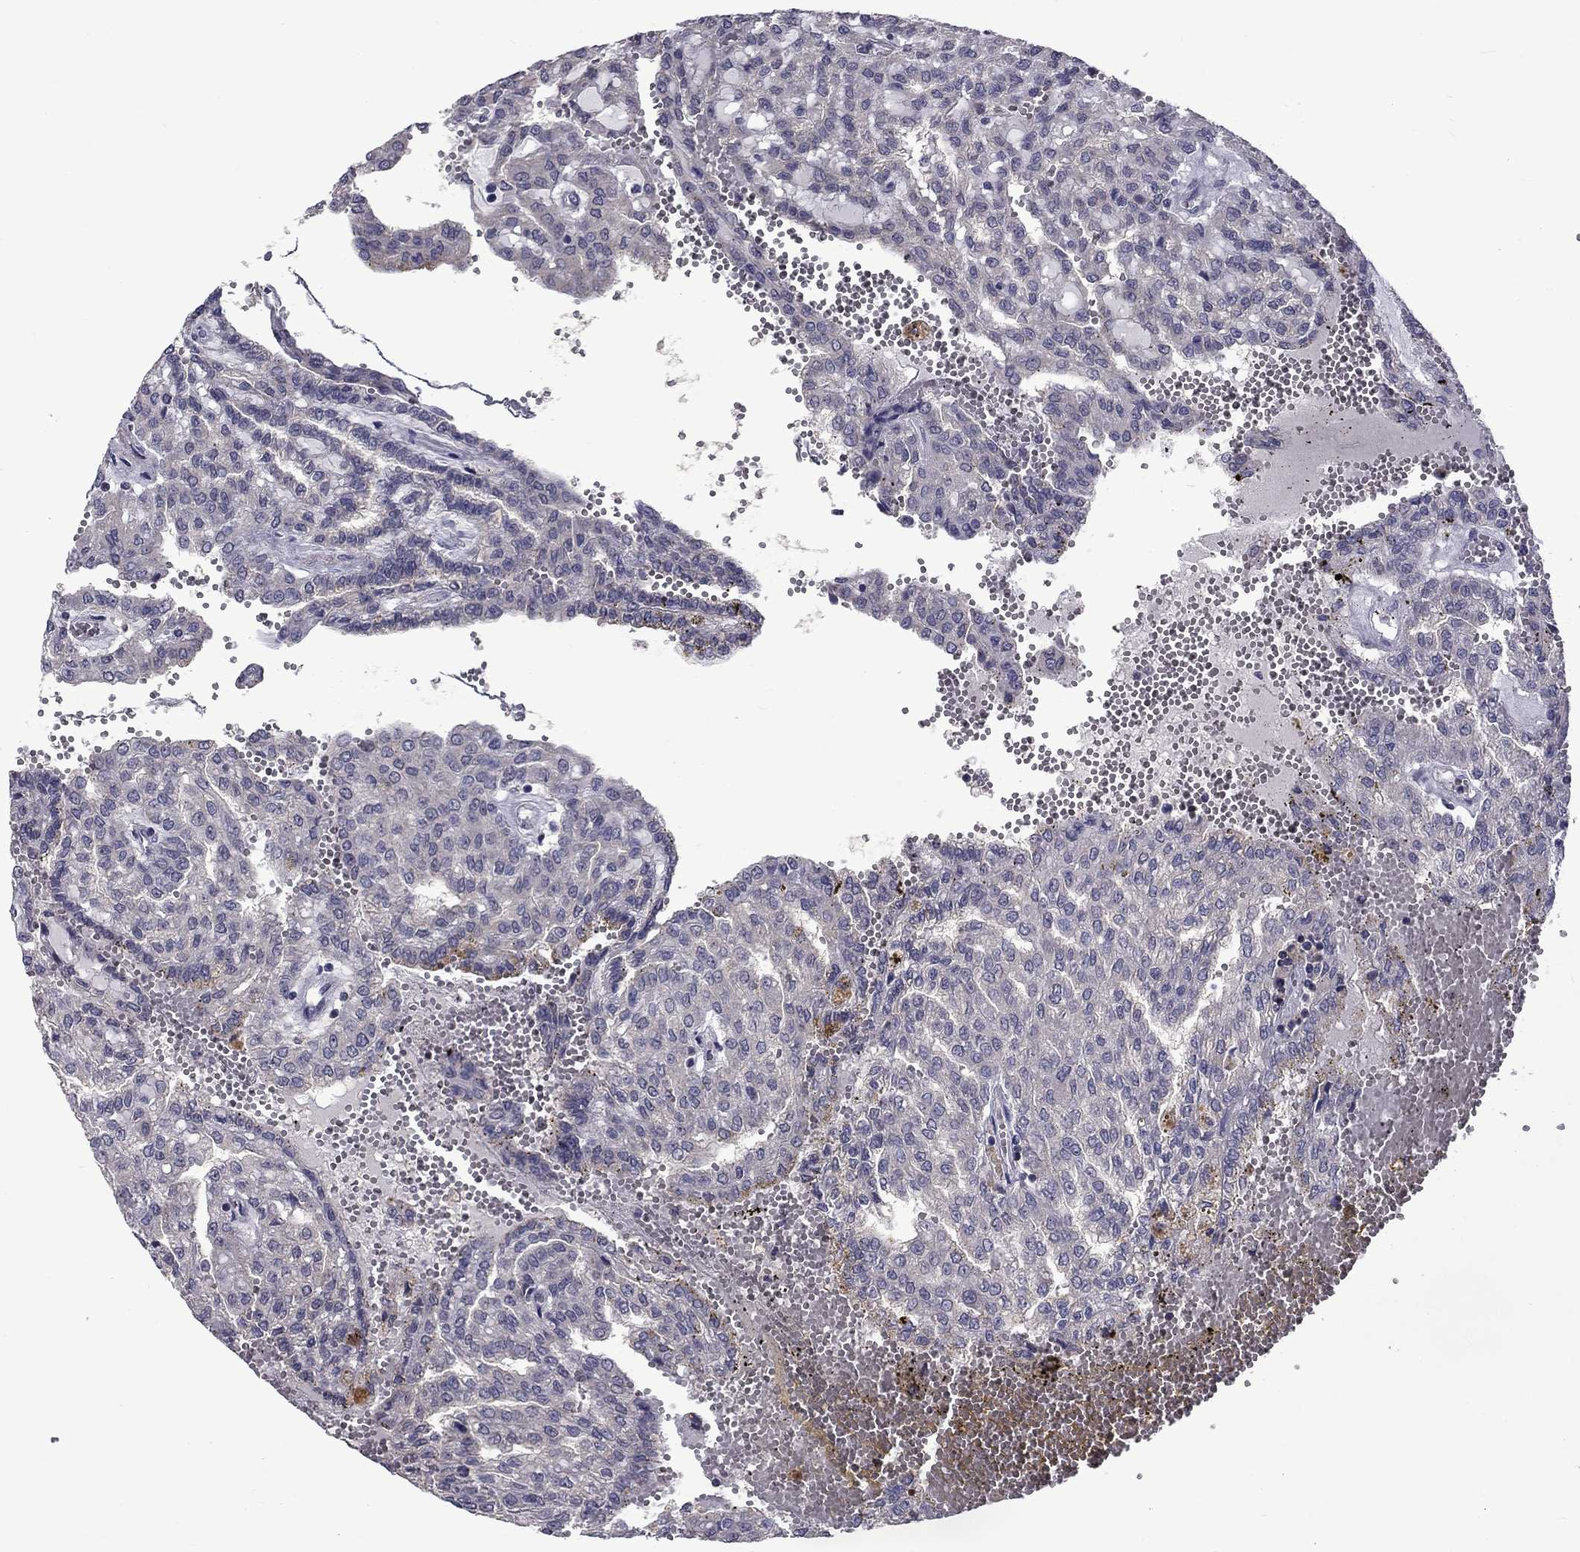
{"staining": {"intensity": "negative", "quantity": "none", "location": "none"}, "tissue": "renal cancer", "cell_type": "Tumor cells", "image_type": "cancer", "snomed": [{"axis": "morphology", "description": "Adenocarcinoma, NOS"}, {"axis": "topography", "description": "Kidney"}], "caption": "Renal adenocarcinoma was stained to show a protein in brown. There is no significant staining in tumor cells.", "gene": "SNTA1", "patient": {"sex": "male", "age": 63}}